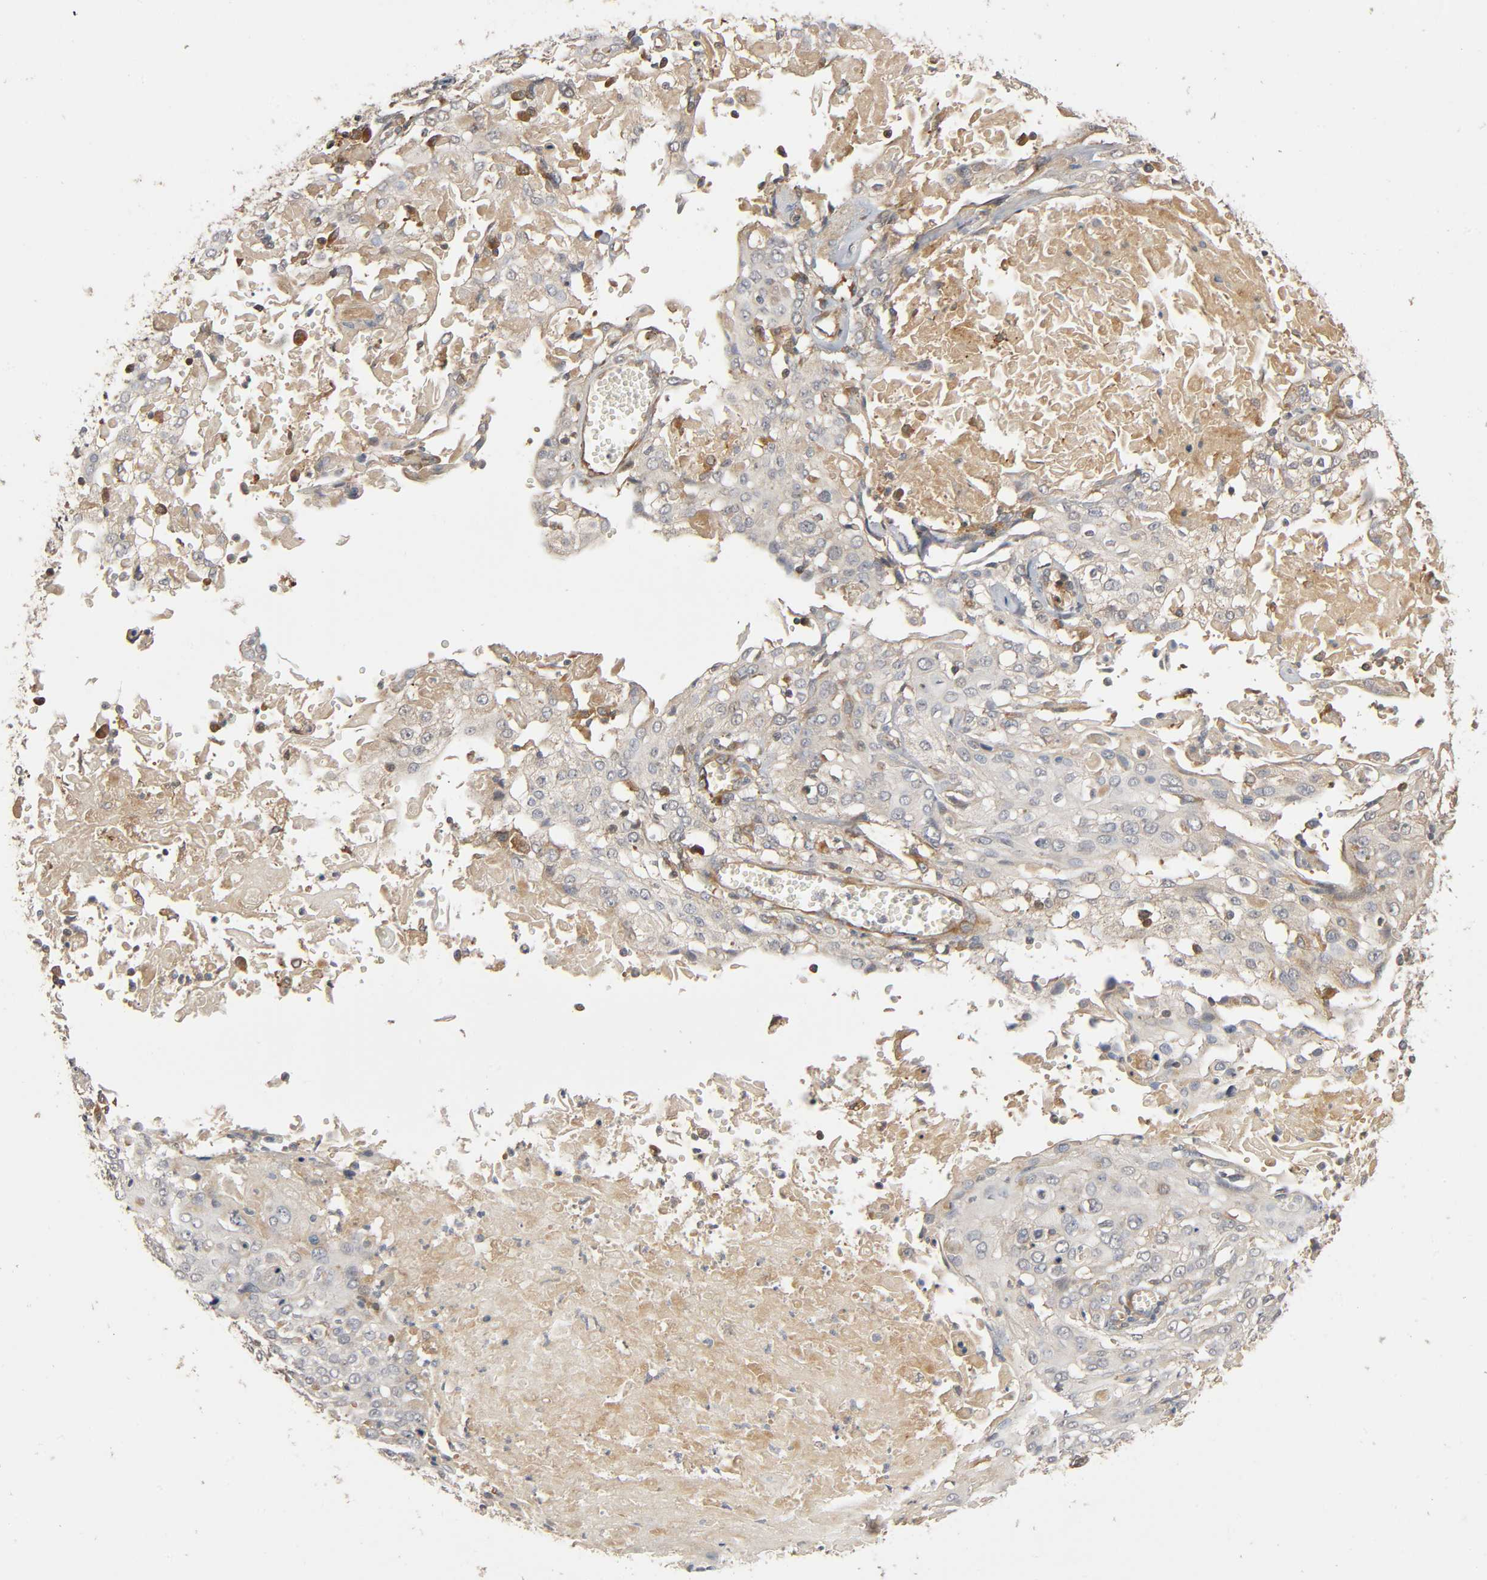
{"staining": {"intensity": "negative", "quantity": "none", "location": "none"}, "tissue": "cervical cancer", "cell_type": "Tumor cells", "image_type": "cancer", "snomed": [{"axis": "morphology", "description": "Squamous cell carcinoma, NOS"}, {"axis": "topography", "description": "Cervix"}], "caption": "Immunohistochemistry (IHC) of human squamous cell carcinoma (cervical) demonstrates no positivity in tumor cells.", "gene": "SGSM1", "patient": {"sex": "female", "age": 39}}